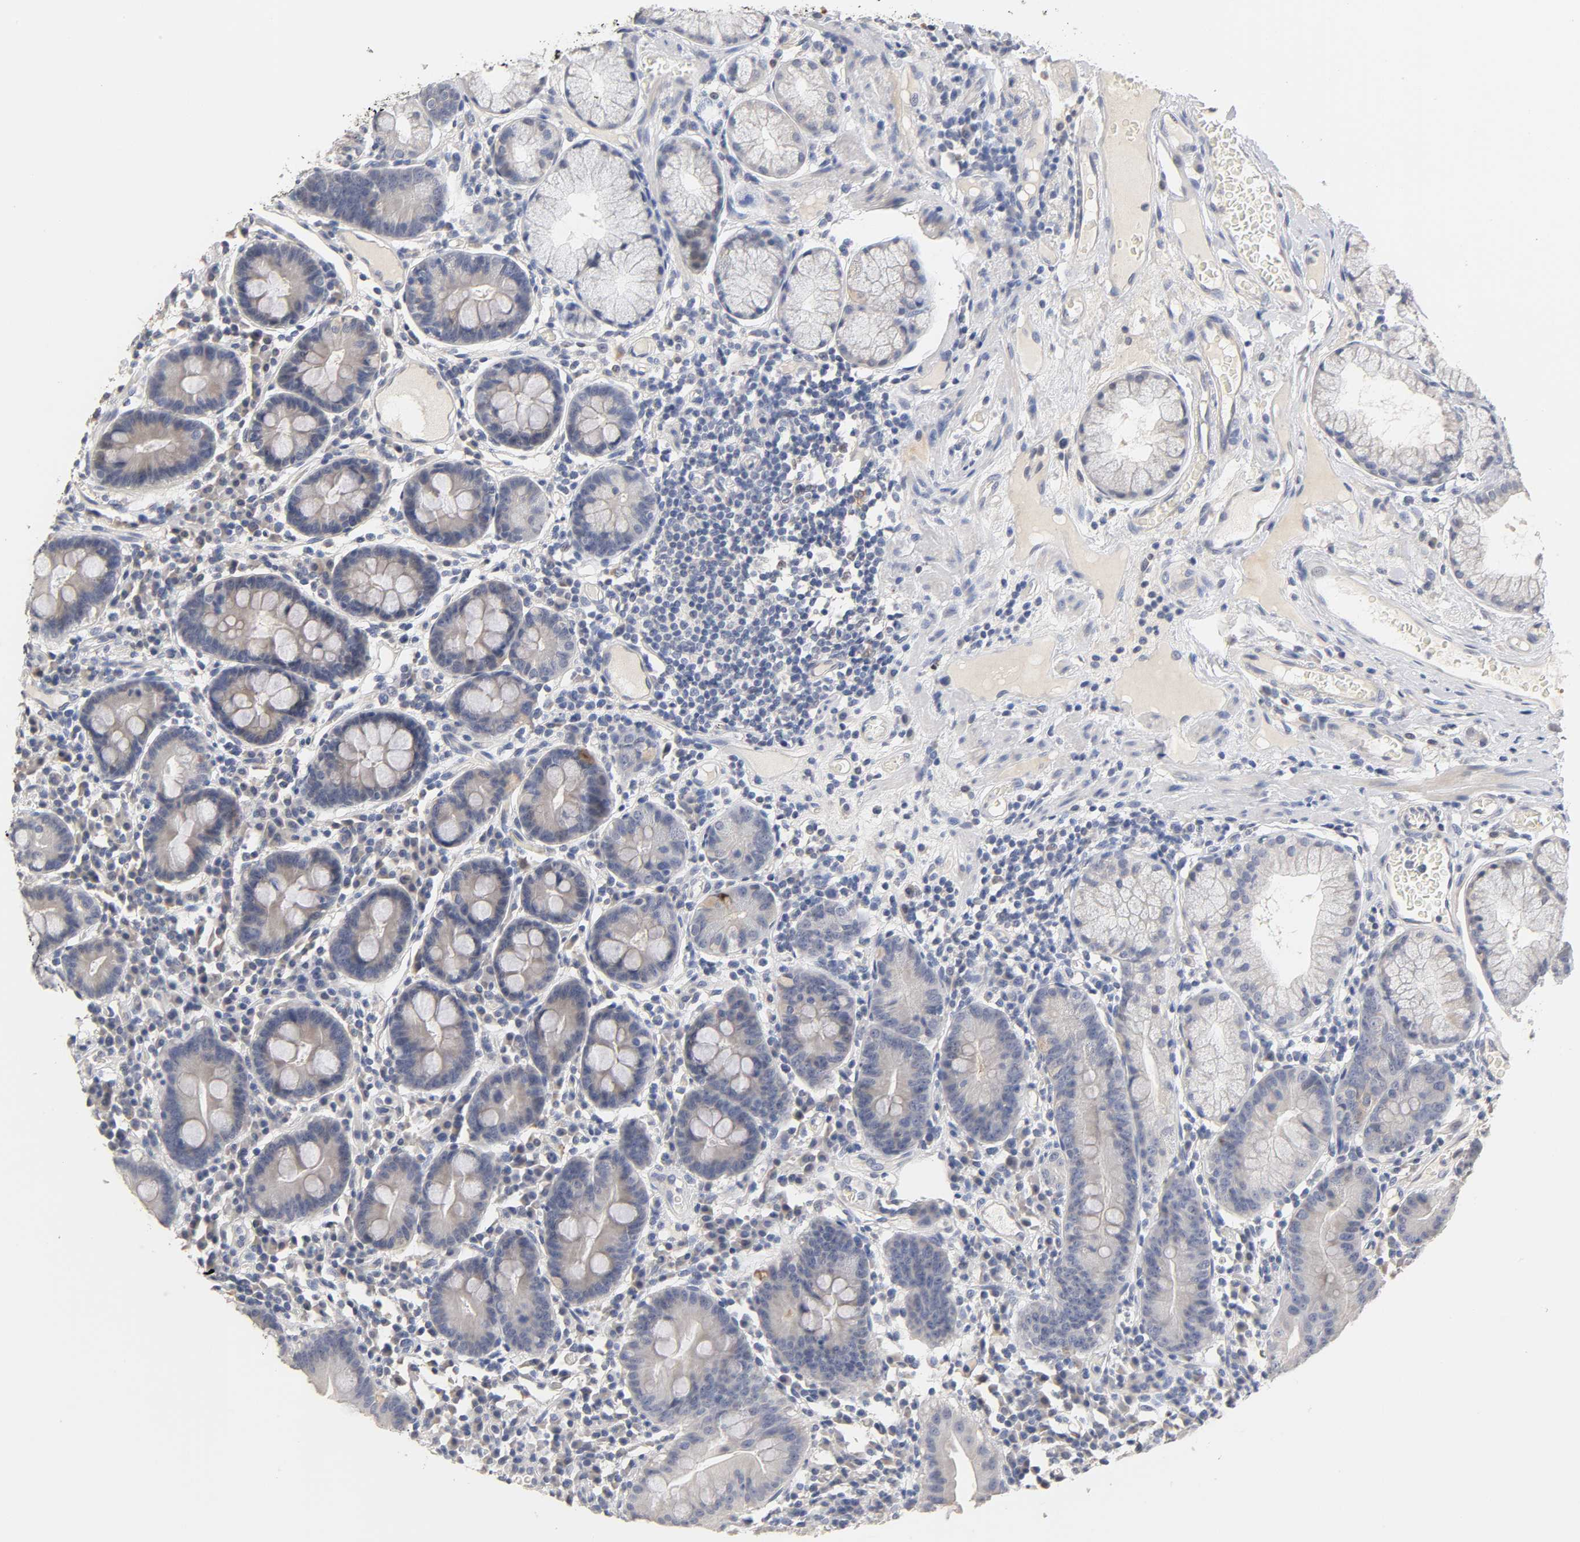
{"staining": {"intensity": "negative", "quantity": "none", "location": "none"}, "tissue": "duodenum", "cell_type": "Glandular cells", "image_type": "normal", "snomed": [{"axis": "morphology", "description": "Normal tissue, NOS"}, {"axis": "topography", "description": "Duodenum"}], "caption": "Immunohistochemical staining of normal human duodenum shows no significant expression in glandular cells. (DAB (3,3'-diaminobenzidine) immunohistochemistry (IHC) with hematoxylin counter stain).", "gene": "OVOL1", "patient": {"sex": "male", "age": 50}}